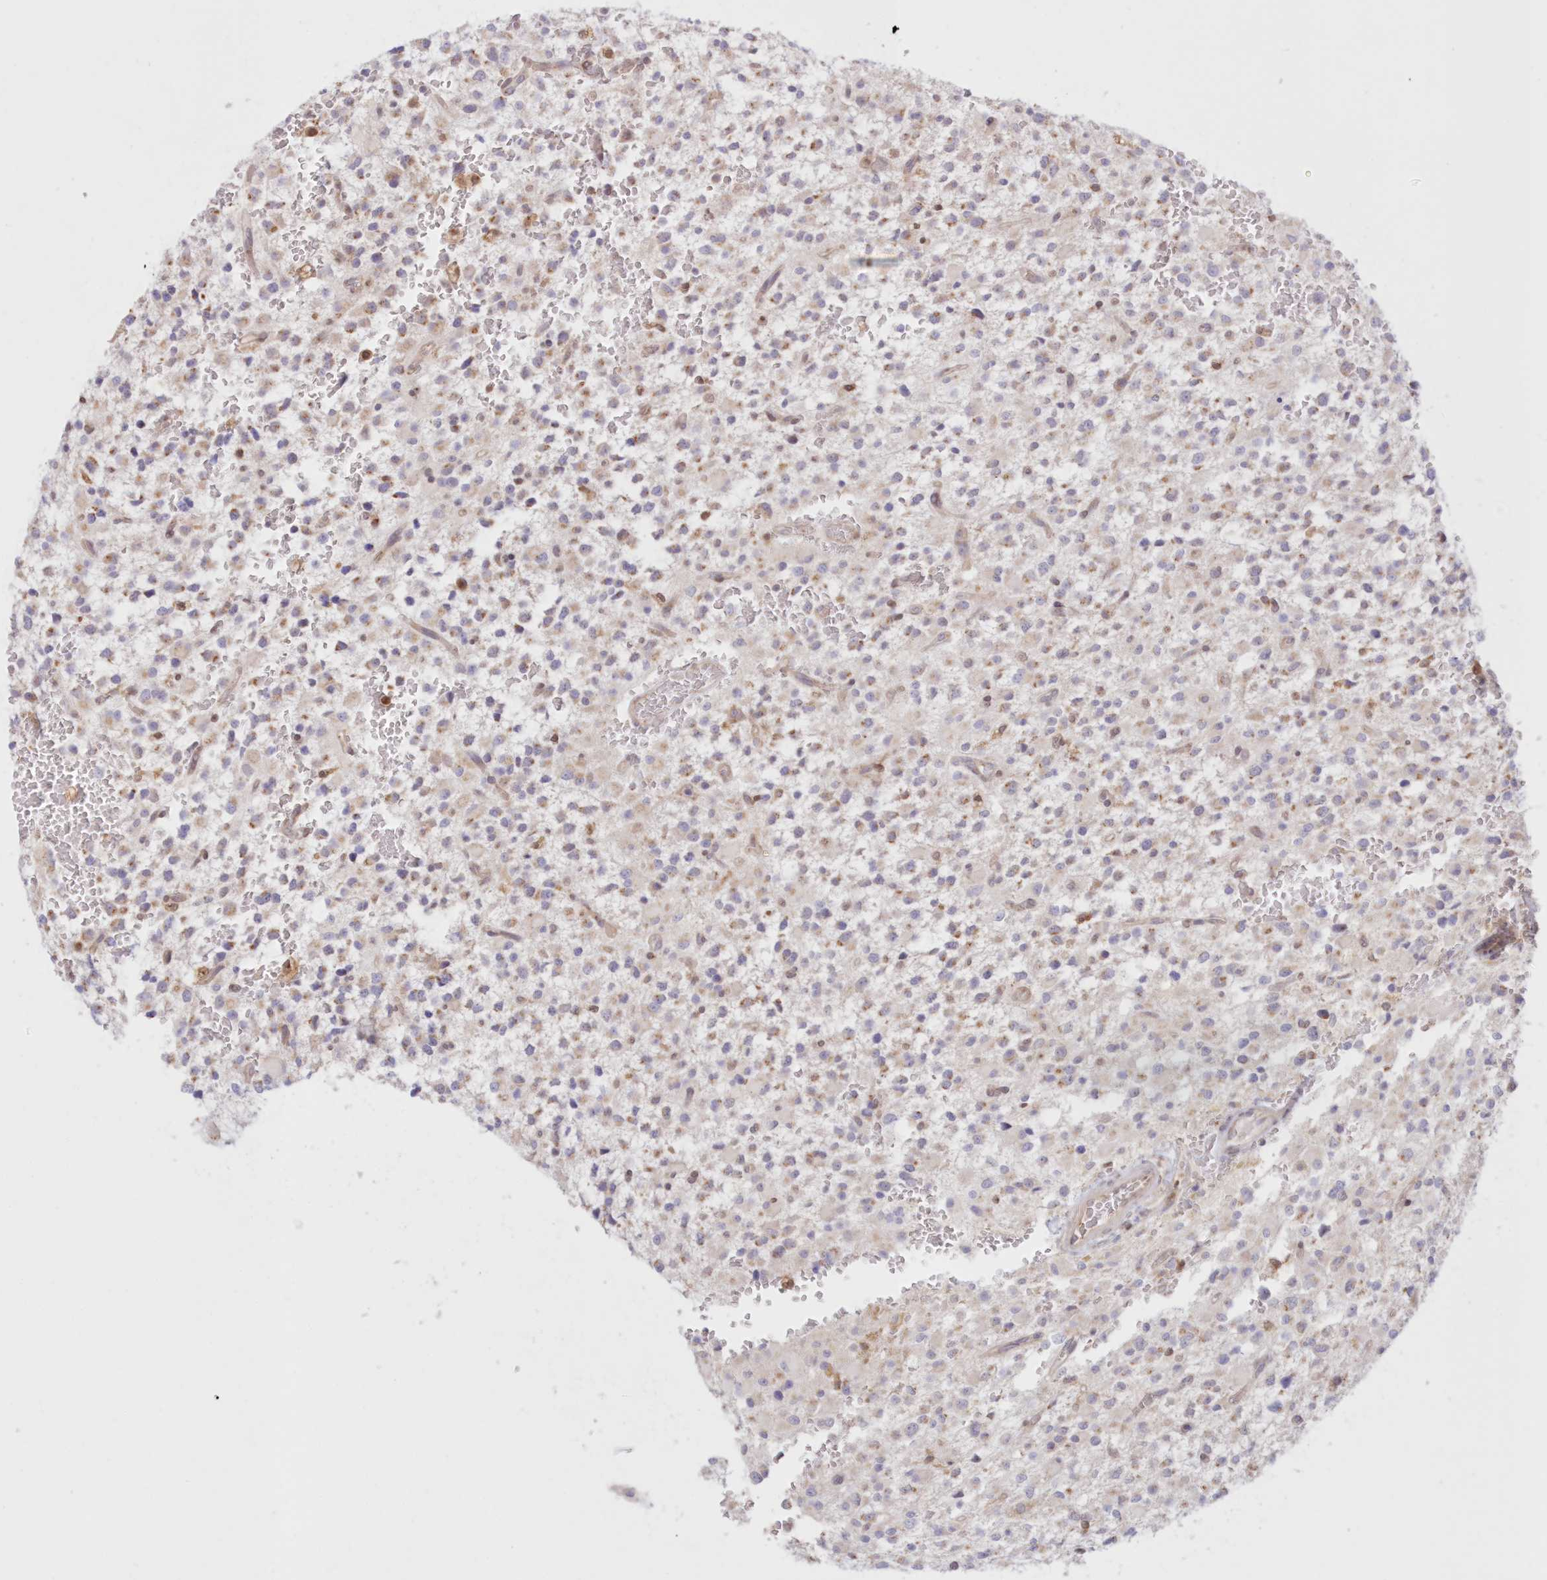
{"staining": {"intensity": "weak", "quantity": "25%-75%", "location": "cytoplasmic/membranous"}, "tissue": "glioma", "cell_type": "Tumor cells", "image_type": "cancer", "snomed": [{"axis": "morphology", "description": "Glioma, malignant, High grade"}, {"axis": "topography", "description": "Brain"}], "caption": "Protein staining of glioma tissue displays weak cytoplasmic/membranous positivity in about 25%-75% of tumor cells. (DAB (3,3'-diaminobenzidine) = brown stain, brightfield microscopy at high magnification).", "gene": "RNPEP", "patient": {"sex": "male", "age": 34}}